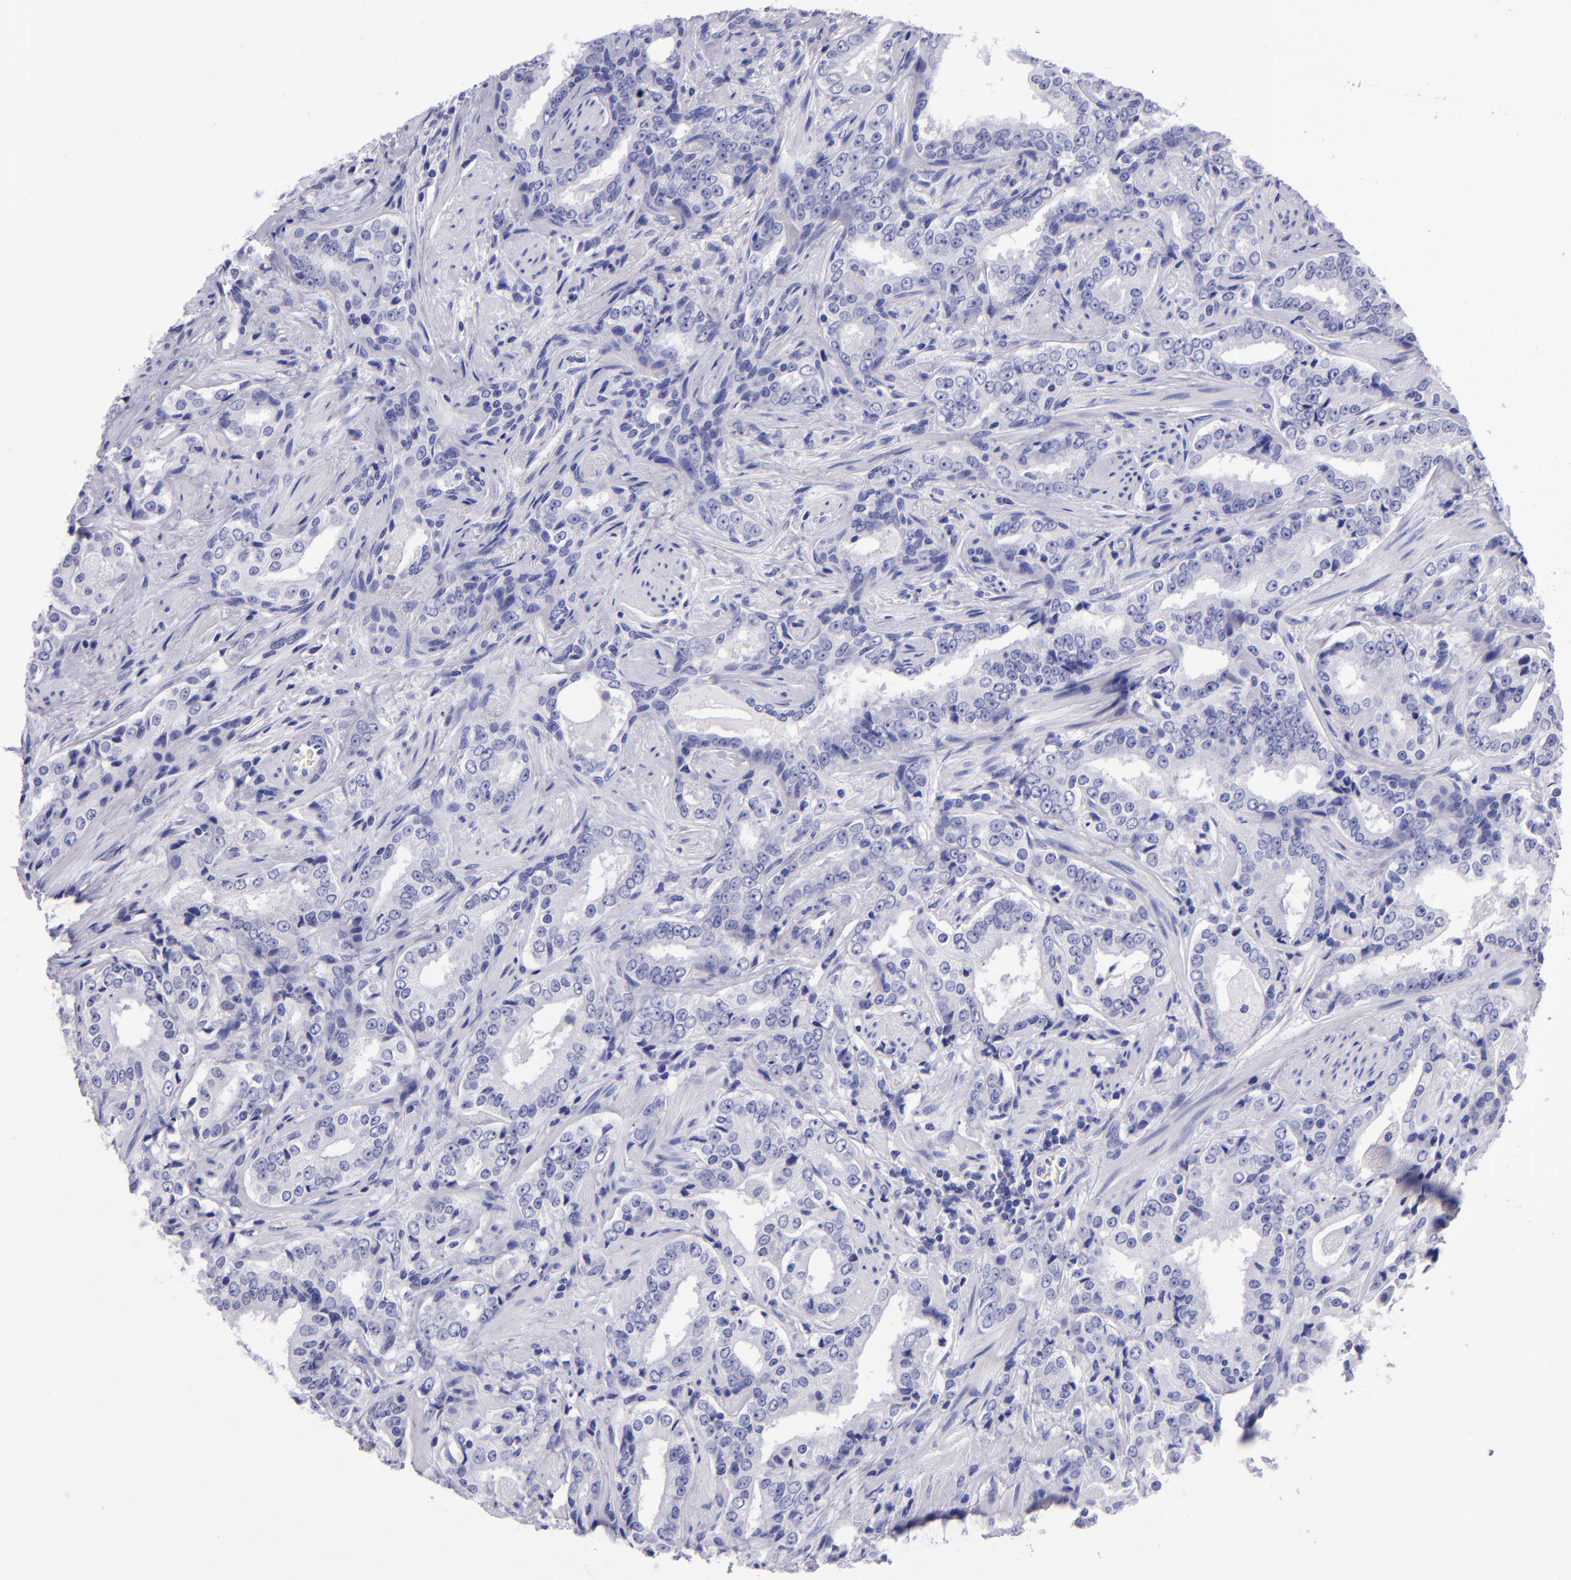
{"staining": {"intensity": "negative", "quantity": "none", "location": "none"}, "tissue": "prostate cancer", "cell_type": "Tumor cells", "image_type": "cancer", "snomed": [{"axis": "morphology", "description": "Adenocarcinoma, Medium grade"}, {"axis": "topography", "description": "Prostate"}], "caption": "IHC micrograph of human prostate cancer (adenocarcinoma (medium-grade)) stained for a protein (brown), which demonstrates no staining in tumor cells.", "gene": "TYRP1", "patient": {"sex": "male", "age": 60}}